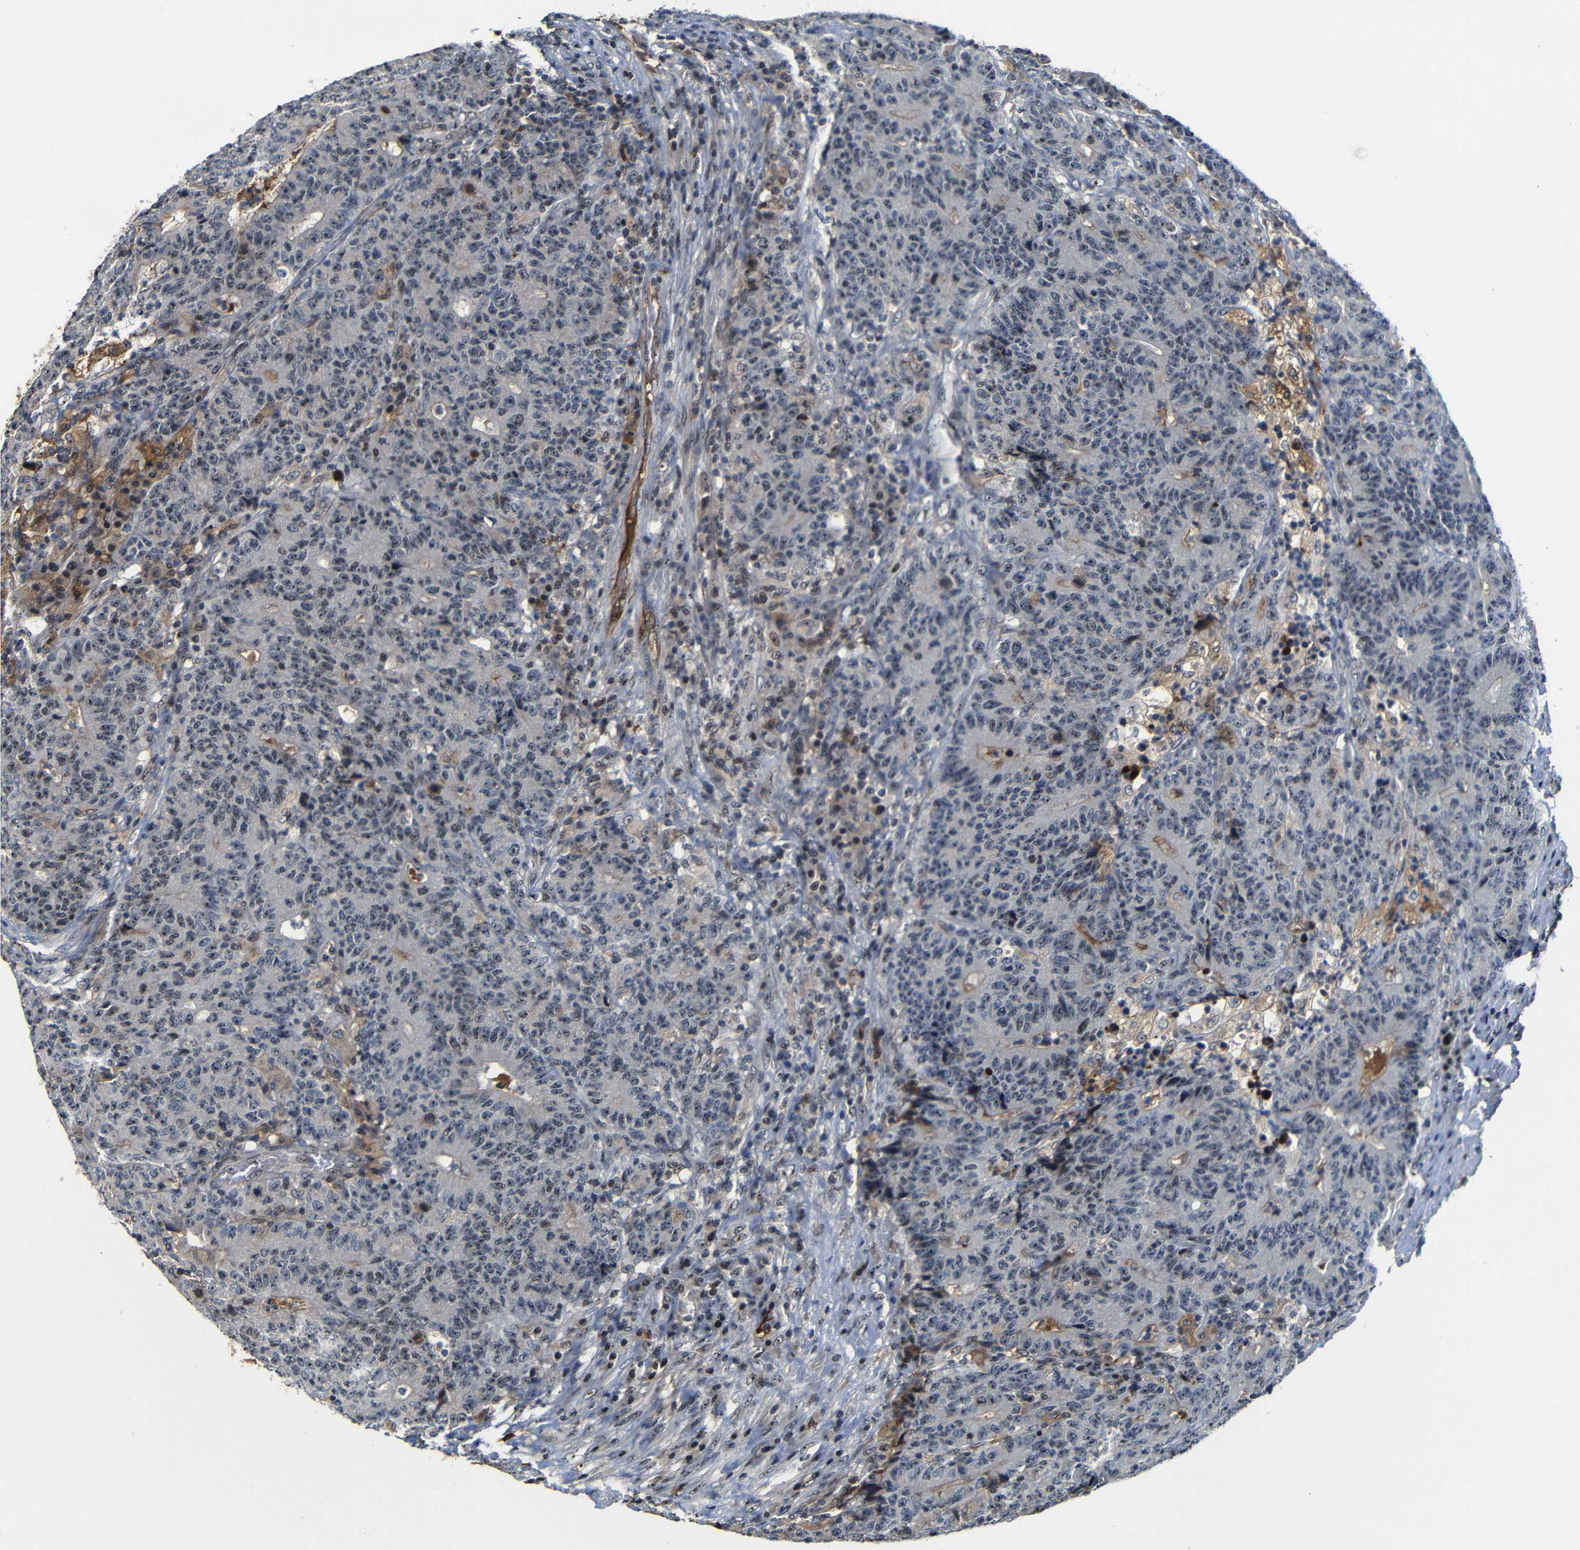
{"staining": {"intensity": "moderate", "quantity": "25%-75%", "location": "nuclear"}, "tissue": "colorectal cancer", "cell_type": "Tumor cells", "image_type": "cancer", "snomed": [{"axis": "morphology", "description": "Normal tissue, NOS"}, {"axis": "morphology", "description": "Adenocarcinoma, NOS"}, {"axis": "topography", "description": "Colon"}], "caption": "Human colorectal cancer (adenocarcinoma) stained for a protein (brown) exhibits moderate nuclear positive expression in about 25%-75% of tumor cells.", "gene": "MYC", "patient": {"sex": "female", "age": 75}}